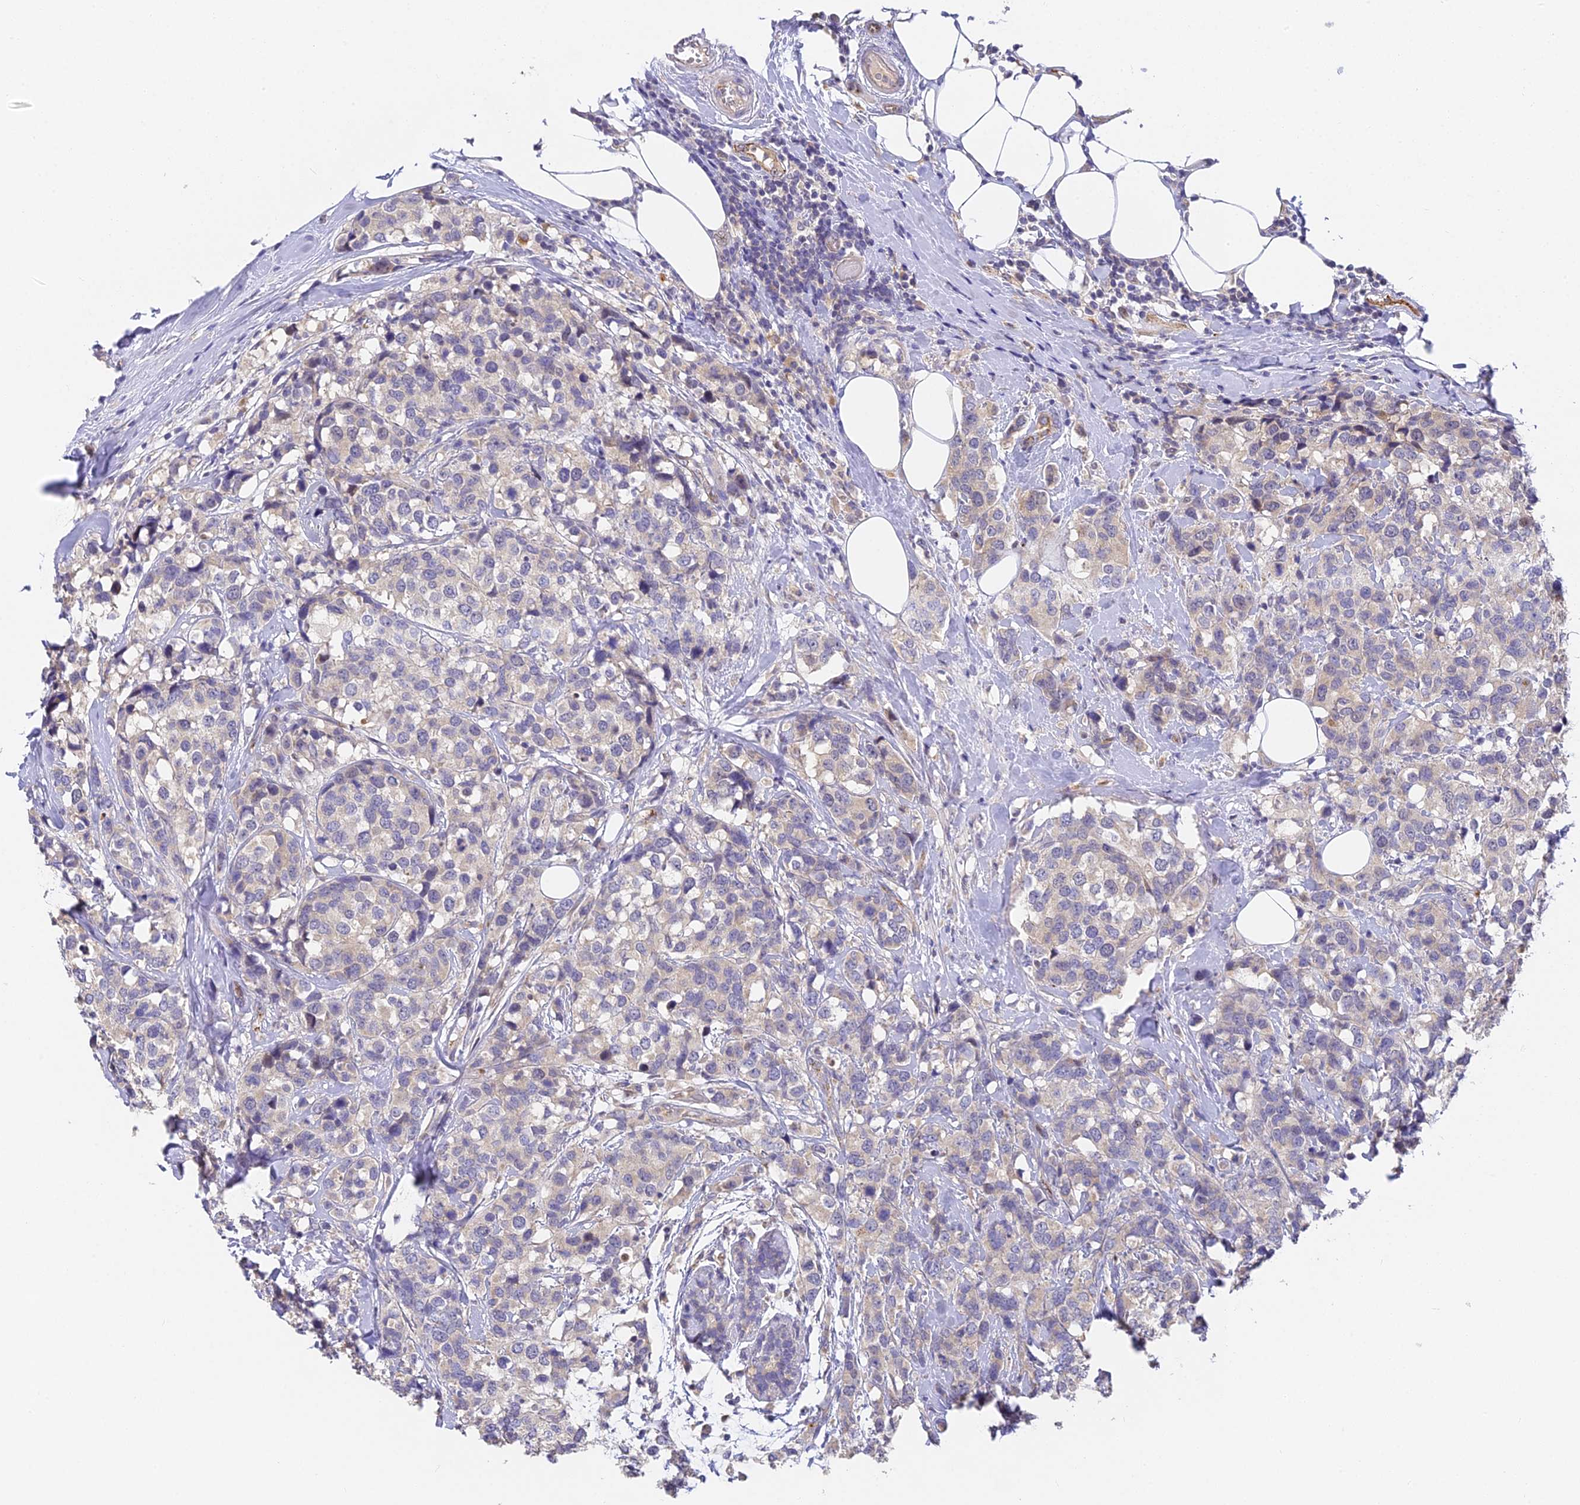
{"staining": {"intensity": "weak", "quantity": "<25%", "location": "cytoplasmic/membranous"}, "tissue": "breast cancer", "cell_type": "Tumor cells", "image_type": "cancer", "snomed": [{"axis": "morphology", "description": "Lobular carcinoma"}, {"axis": "topography", "description": "Breast"}], "caption": "DAB immunohistochemical staining of lobular carcinoma (breast) displays no significant expression in tumor cells.", "gene": "DNAAF10", "patient": {"sex": "female", "age": 59}}